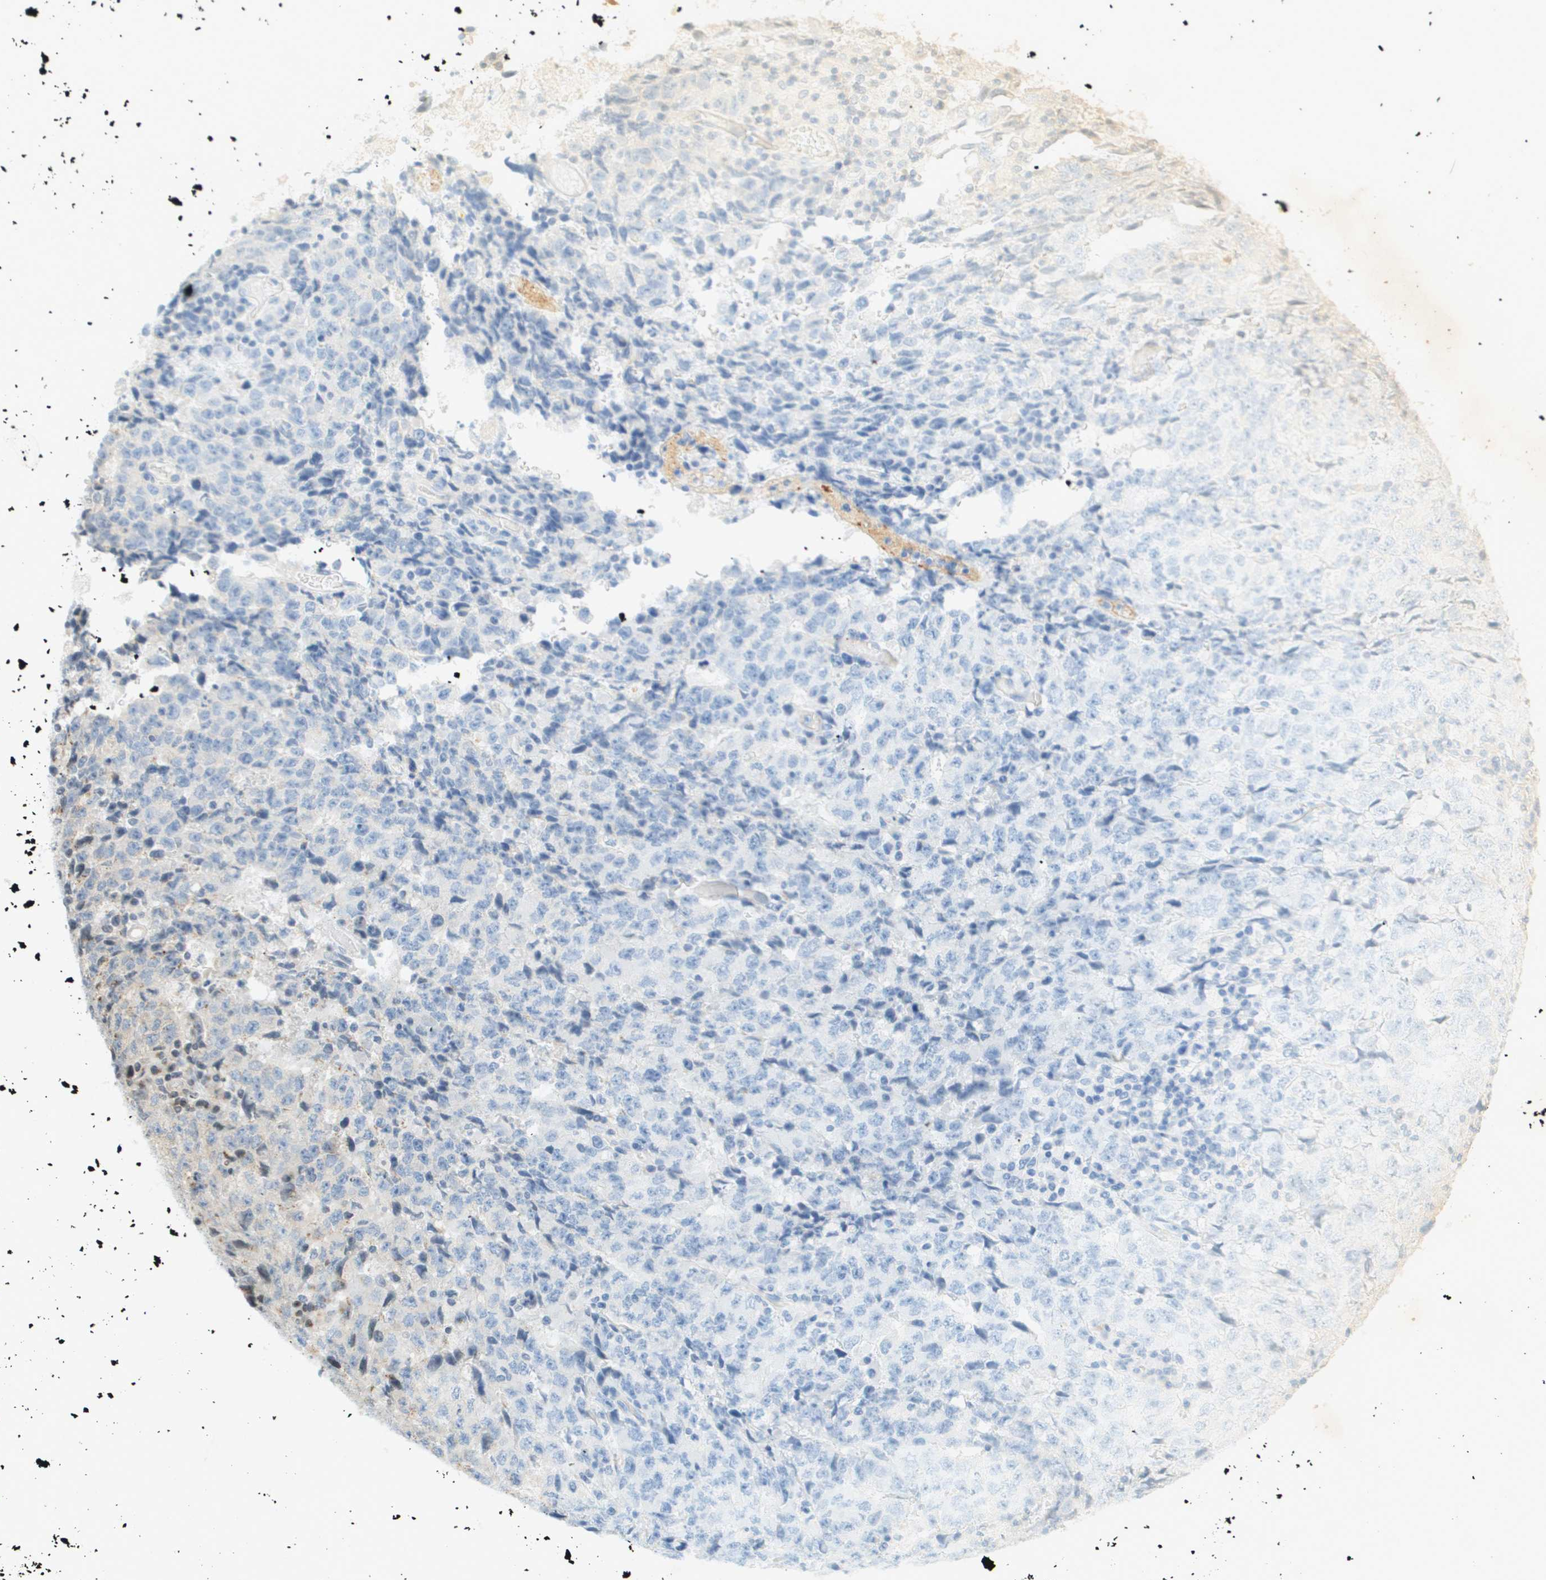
{"staining": {"intensity": "negative", "quantity": "none", "location": "none"}, "tissue": "testis cancer", "cell_type": "Tumor cells", "image_type": "cancer", "snomed": [{"axis": "morphology", "description": "Necrosis, NOS"}, {"axis": "morphology", "description": "Carcinoma, Embryonal, NOS"}, {"axis": "topography", "description": "Testis"}], "caption": "A histopathology image of human testis embryonal carcinoma is negative for staining in tumor cells.", "gene": "EVC", "patient": {"sex": "male", "age": 19}}